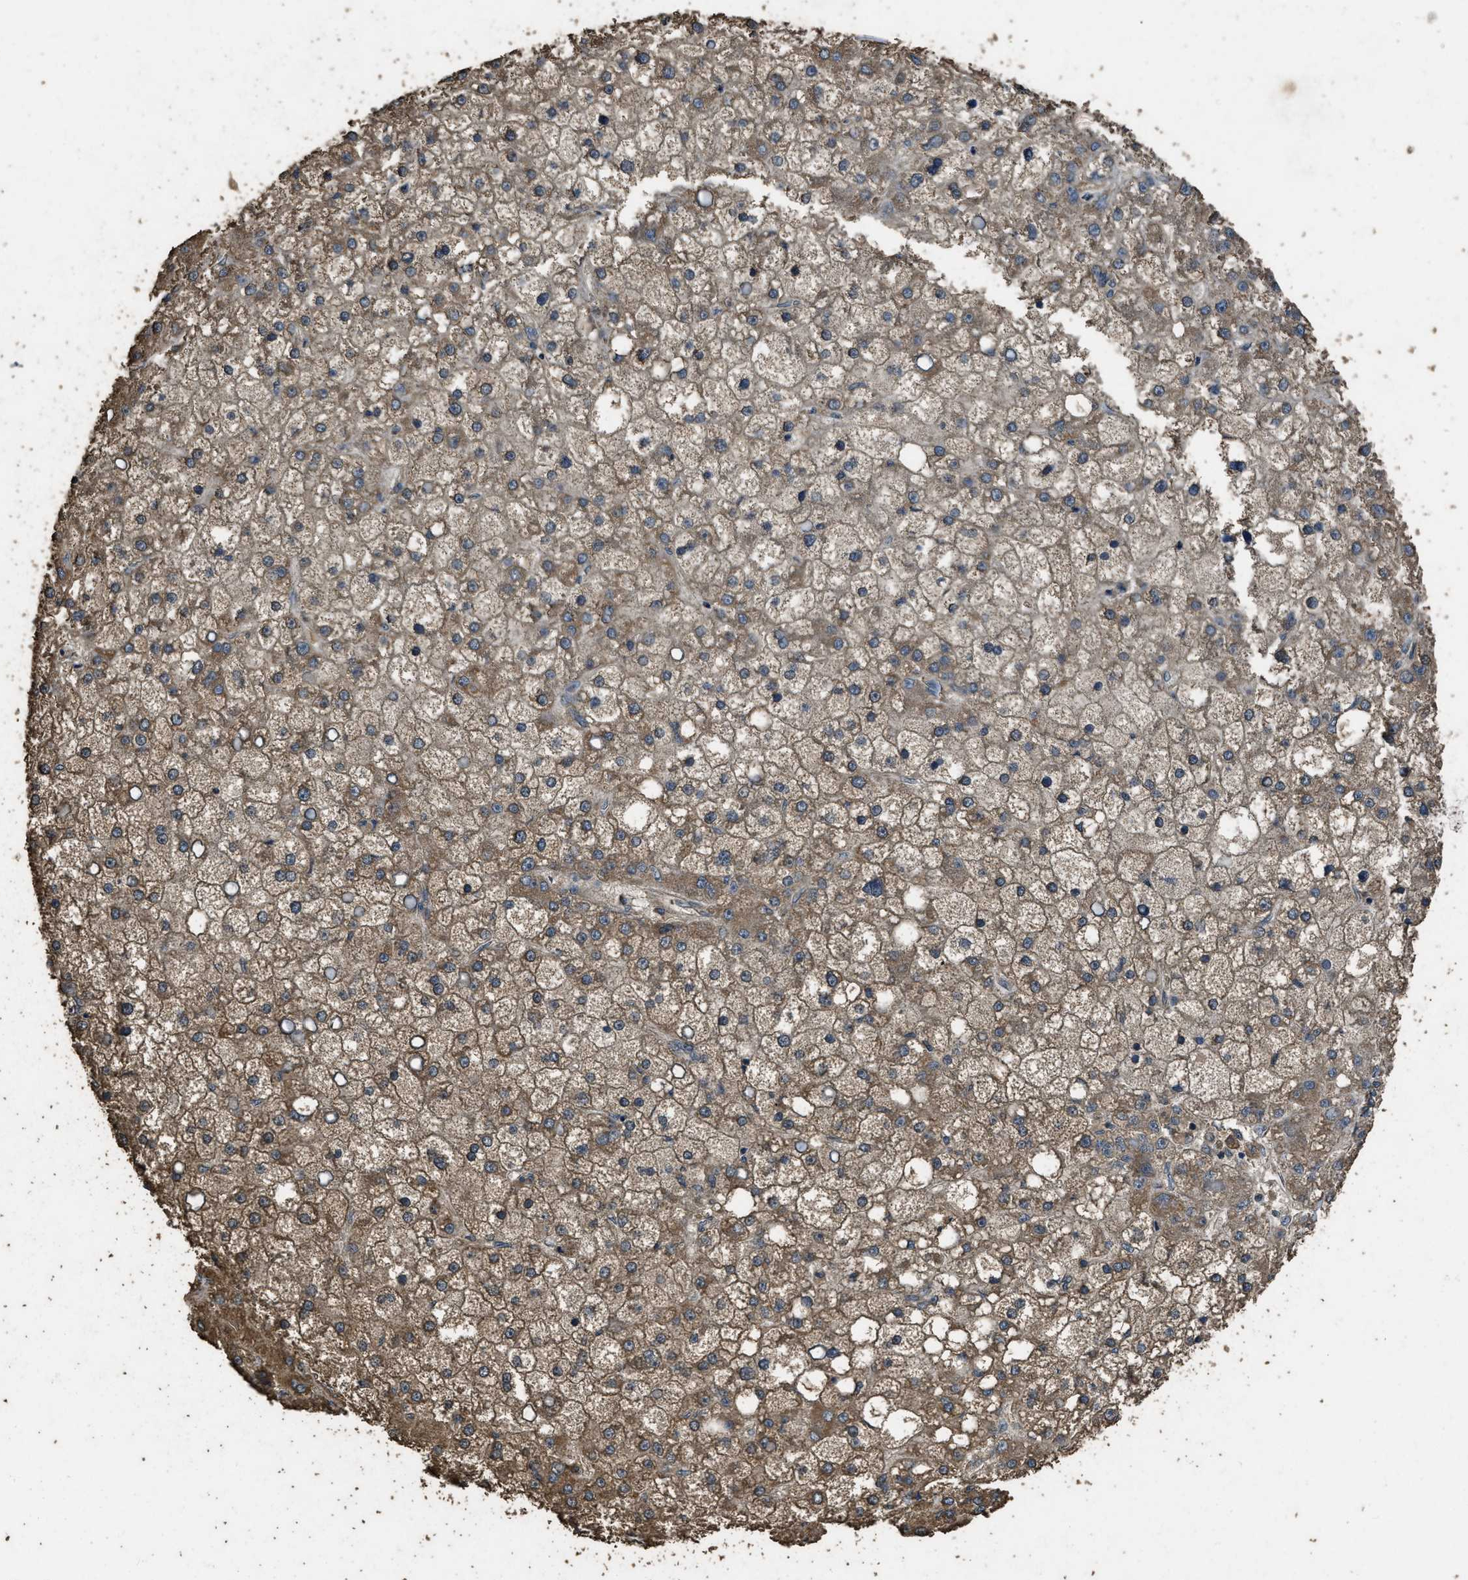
{"staining": {"intensity": "moderate", "quantity": ">75%", "location": "cytoplasmic/membranous"}, "tissue": "liver cancer", "cell_type": "Tumor cells", "image_type": "cancer", "snomed": [{"axis": "morphology", "description": "Carcinoma, Hepatocellular, NOS"}, {"axis": "topography", "description": "Liver"}], "caption": "Brown immunohistochemical staining in liver cancer demonstrates moderate cytoplasmic/membranous expression in about >75% of tumor cells. (IHC, brightfield microscopy, high magnification).", "gene": "CYRIA", "patient": {"sex": "male", "age": 67}}